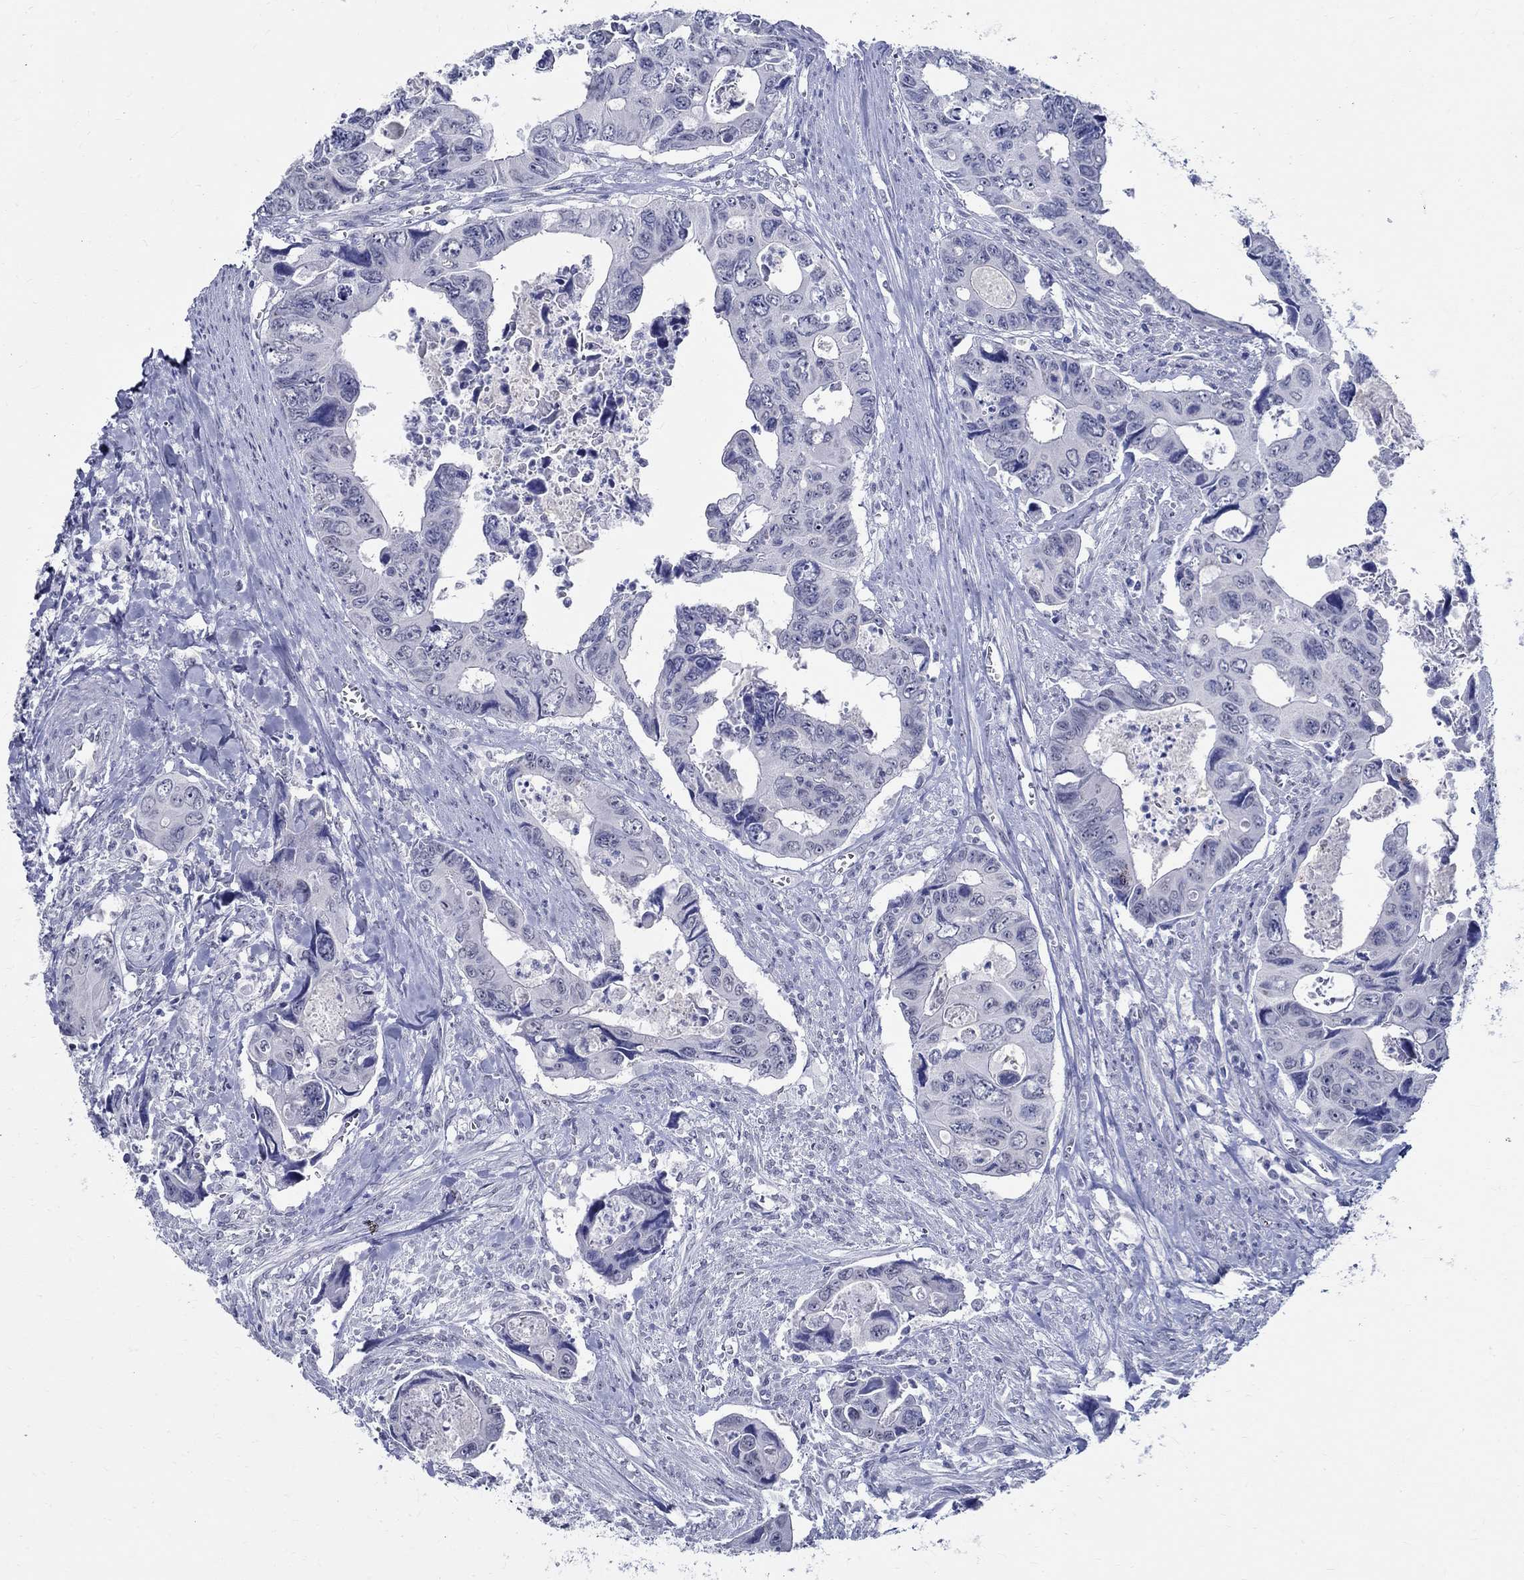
{"staining": {"intensity": "negative", "quantity": "none", "location": "none"}, "tissue": "colorectal cancer", "cell_type": "Tumor cells", "image_type": "cancer", "snomed": [{"axis": "morphology", "description": "Adenocarcinoma, NOS"}, {"axis": "topography", "description": "Rectum"}], "caption": "Human colorectal adenocarcinoma stained for a protein using immunohistochemistry displays no positivity in tumor cells.", "gene": "TSPAN16", "patient": {"sex": "male", "age": 62}}